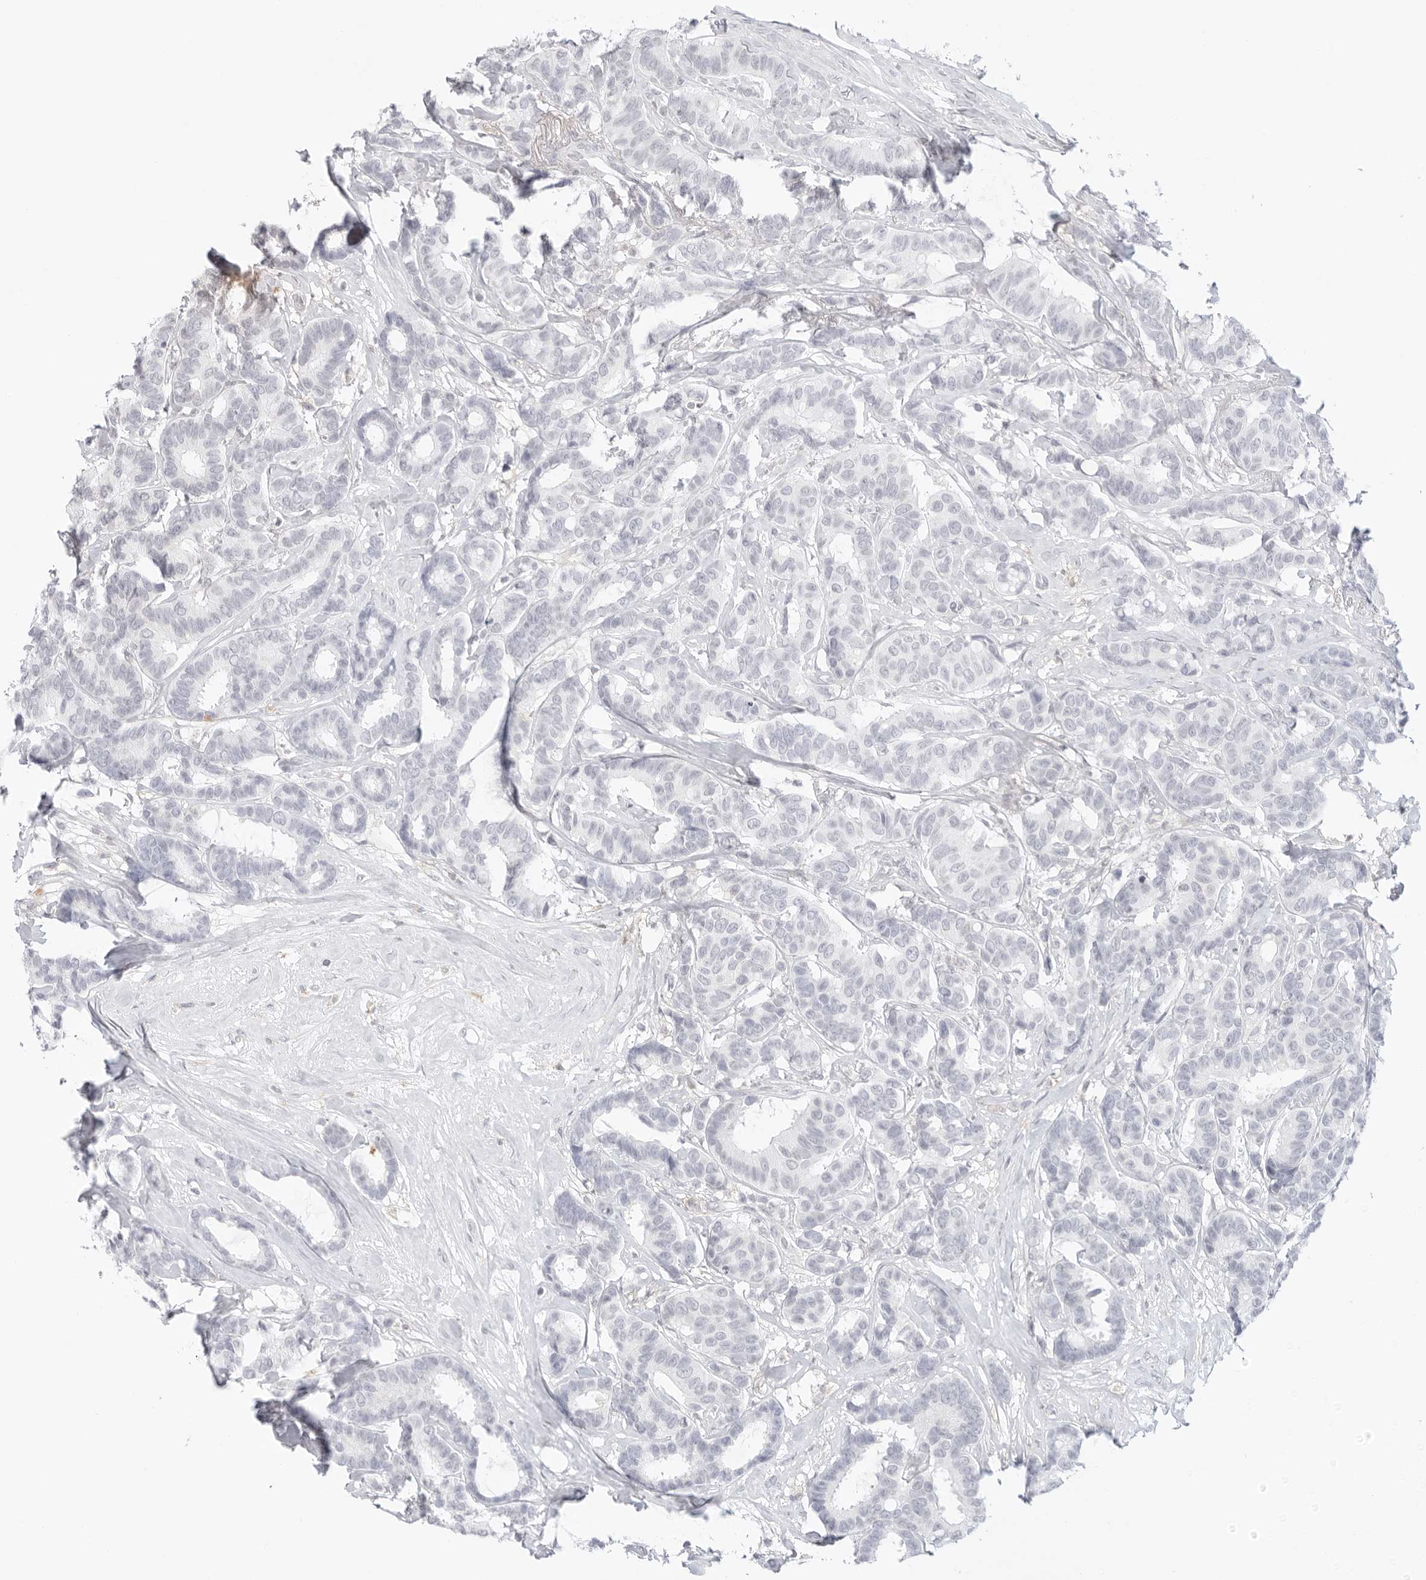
{"staining": {"intensity": "negative", "quantity": "none", "location": "none"}, "tissue": "breast cancer", "cell_type": "Tumor cells", "image_type": "cancer", "snomed": [{"axis": "morphology", "description": "Duct carcinoma"}, {"axis": "topography", "description": "Breast"}], "caption": "Immunohistochemical staining of human intraductal carcinoma (breast) reveals no significant positivity in tumor cells.", "gene": "TNFRSF14", "patient": {"sex": "female", "age": 87}}